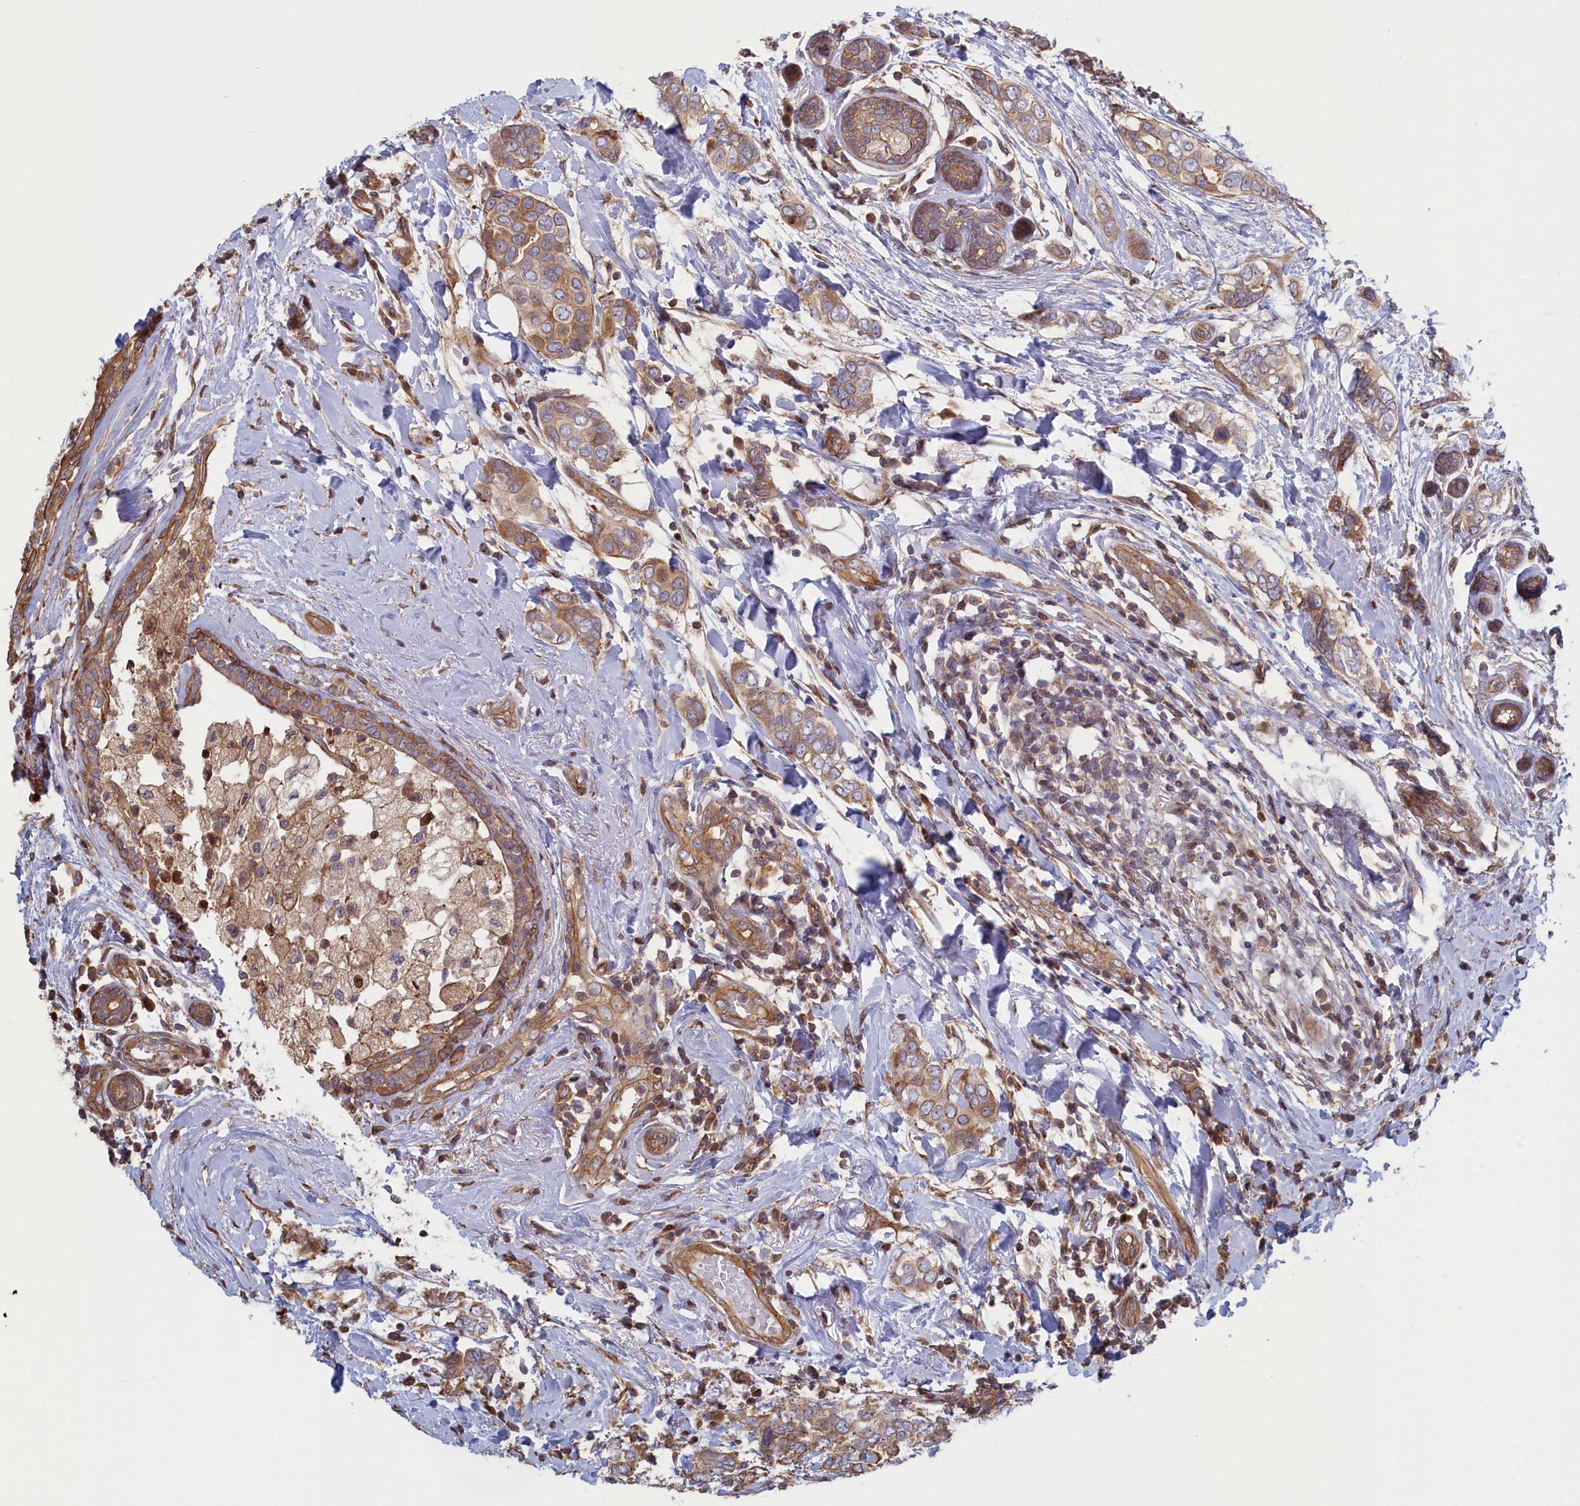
{"staining": {"intensity": "moderate", "quantity": ">75%", "location": "cytoplasmic/membranous"}, "tissue": "breast cancer", "cell_type": "Tumor cells", "image_type": "cancer", "snomed": [{"axis": "morphology", "description": "Lobular carcinoma"}, {"axis": "topography", "description": "Breast"}], "caption": "Immunohistochemical staining of human lobular carcinoma (breast) displays moderate cytoplasmic/membranous protein staining in approximately >75% of tumor cells.", "gene": "RILPL1", "patient": {"sex": "female", "age": 51}}